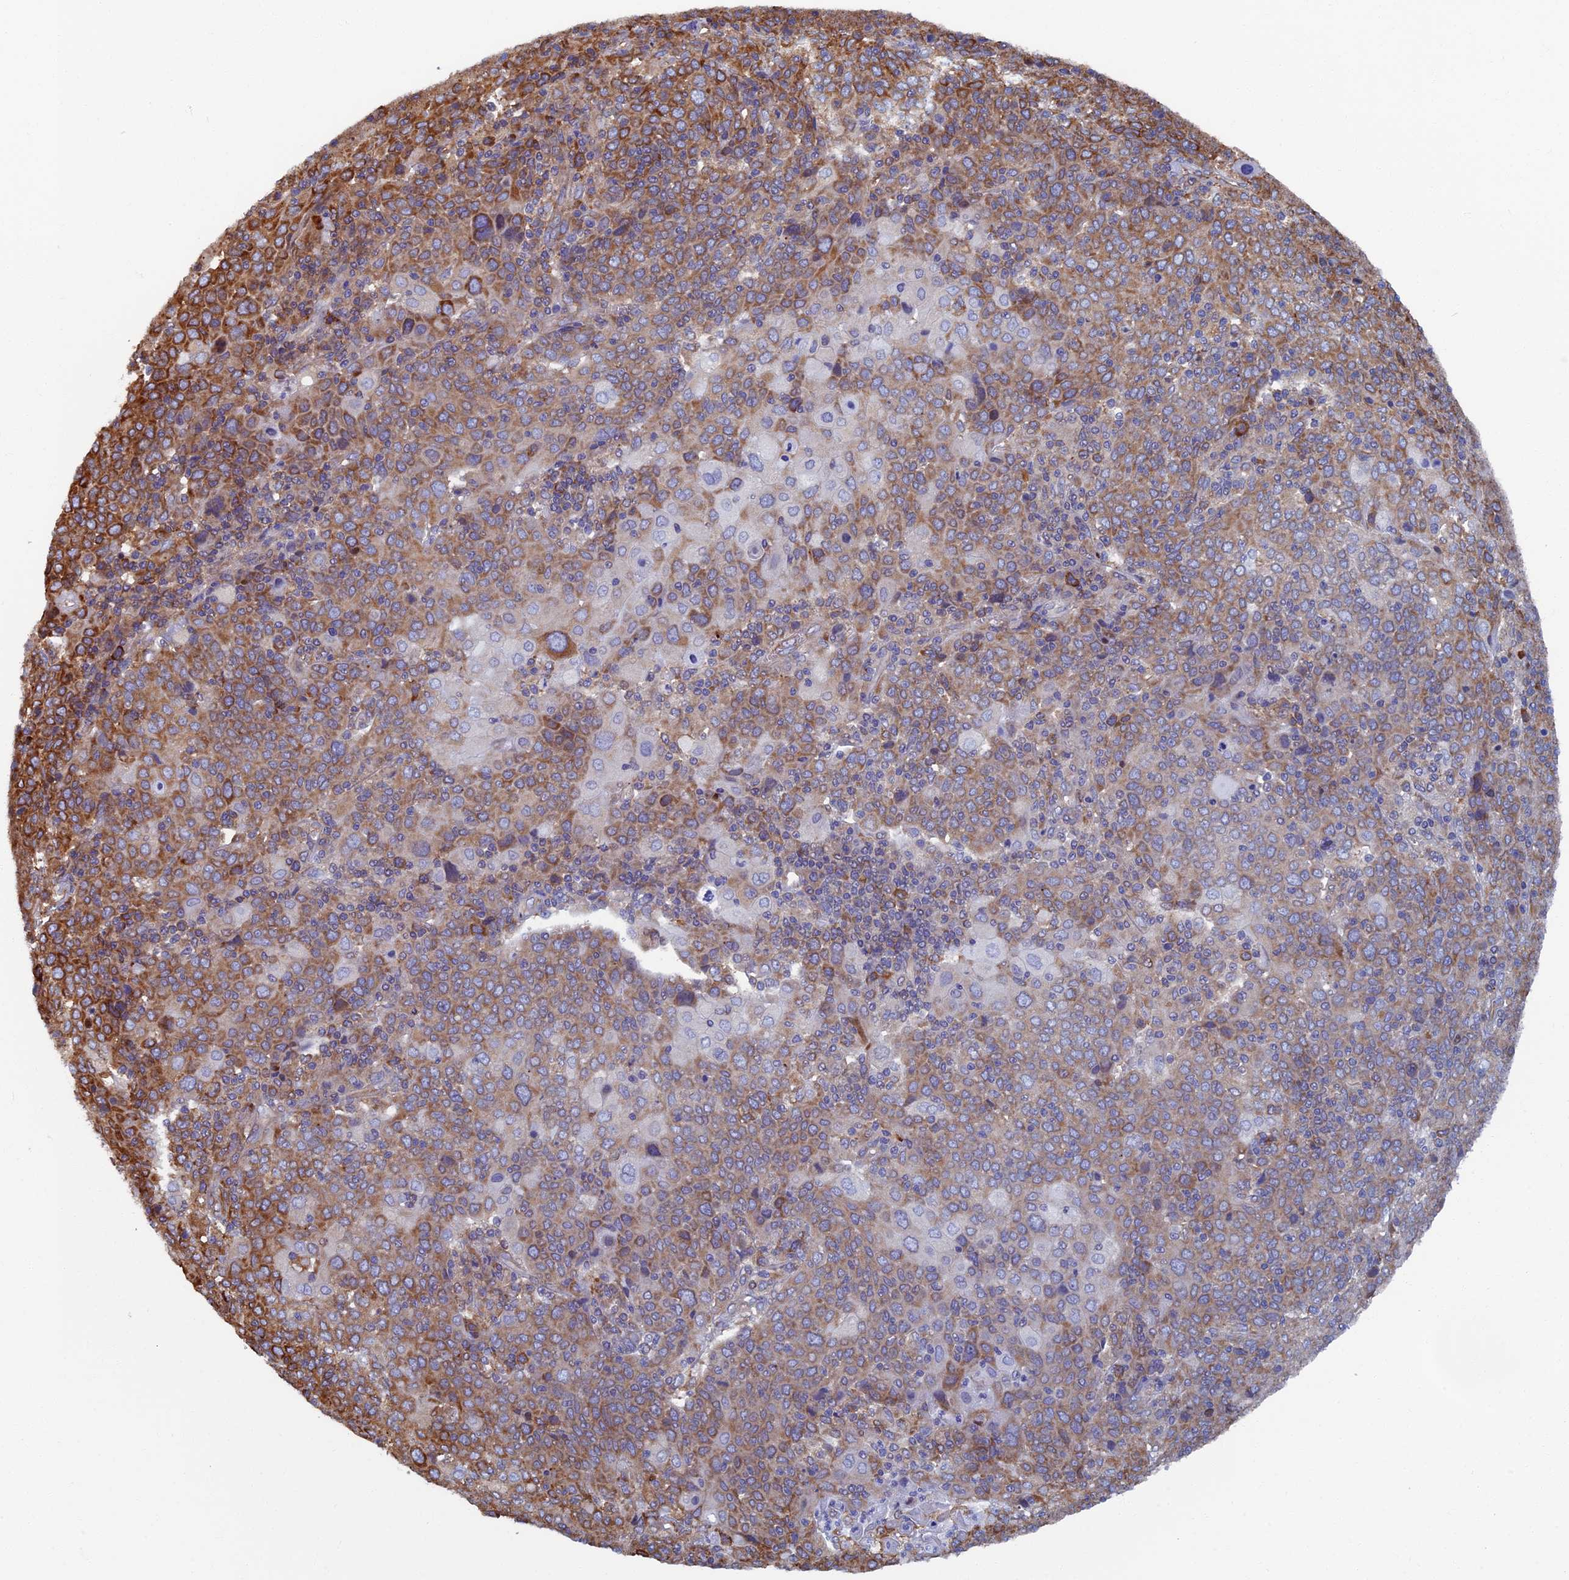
{"staining": {"intensity": "moderate", "quantity": "25%-75%", "location": "cytoplasmic/membranous"}, "tissue": "cervical cancer", "cell_type": "Tumor cells", "image_type": "cancer", "snomed": [{"axis": "morphology", "description": "Squamous cell carcinoma, NOS"}, {"axis": "topography", "description": "Cervix"}], "caption": "Immunohistochemistry (IHC) of cervical cancer exhibits medium levels of moderate cytoplasmic/membranous positivity in approximately 25%-75% of tumor cells.", "gene": "YBX1", "patient": {"sex": "female", "age": 67}}